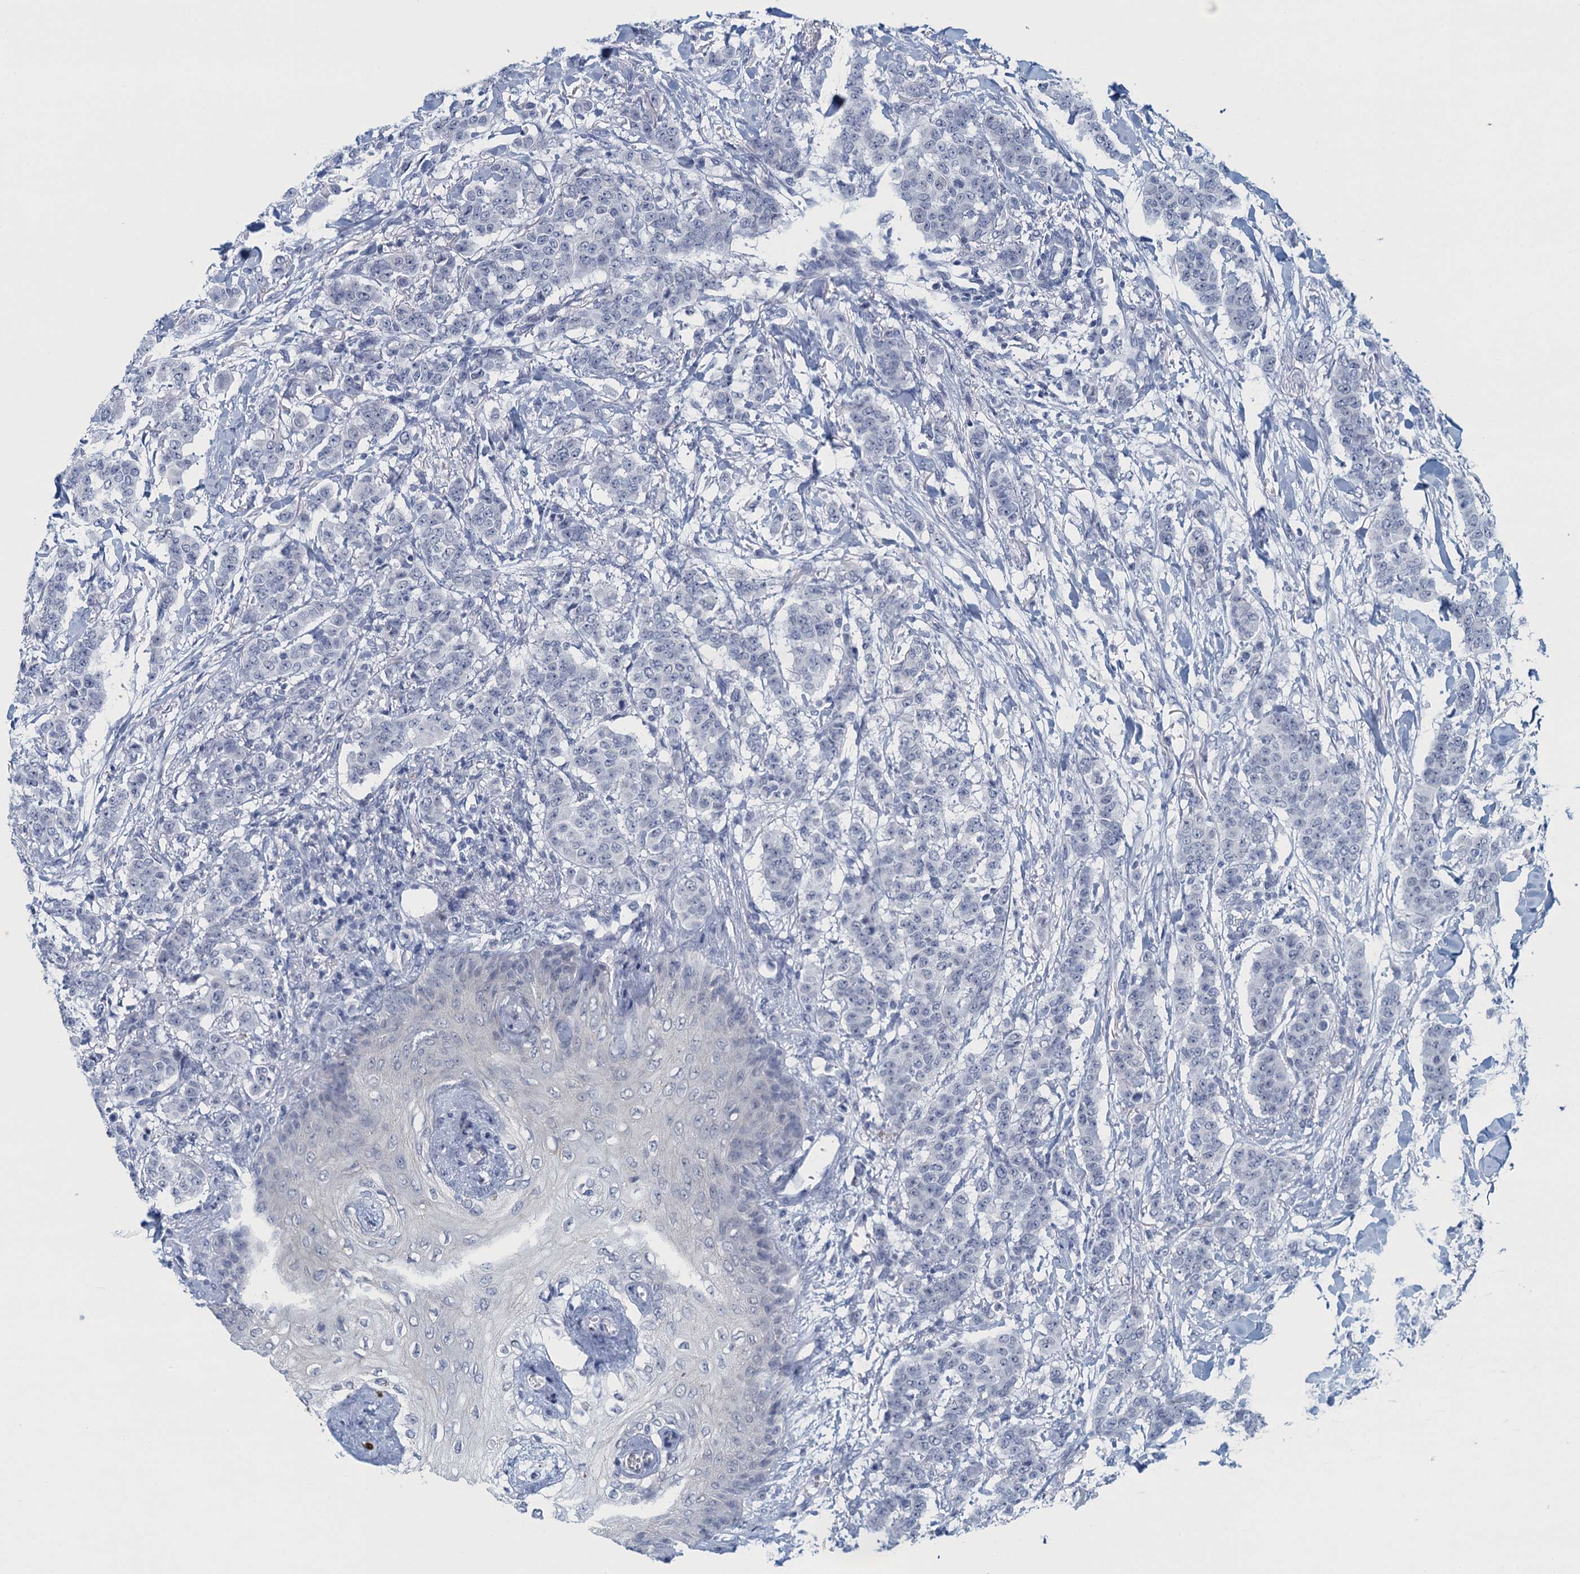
{"staining": {"intensity": "negative", "quantity": "none", "location": "none"}, "tissue": "breast cancer", "cell_type": "Tumor cells", "image_type": "cancer", "snomed": [{"axis": "morphology", "description": "Duct carcinoma"}, {"axis": "topography", "description": "Breast"}], "caption": "IHC image of neoplastic tissue: breast cancer stained with DAB demonstrates no significant protein expression in tumor cells. (DAB immunohistochemistry visualized using brightfield microscopy, high magnification).", "gene": "ENSG00000131152", "patient": {"sex": "female", "age": 40}}